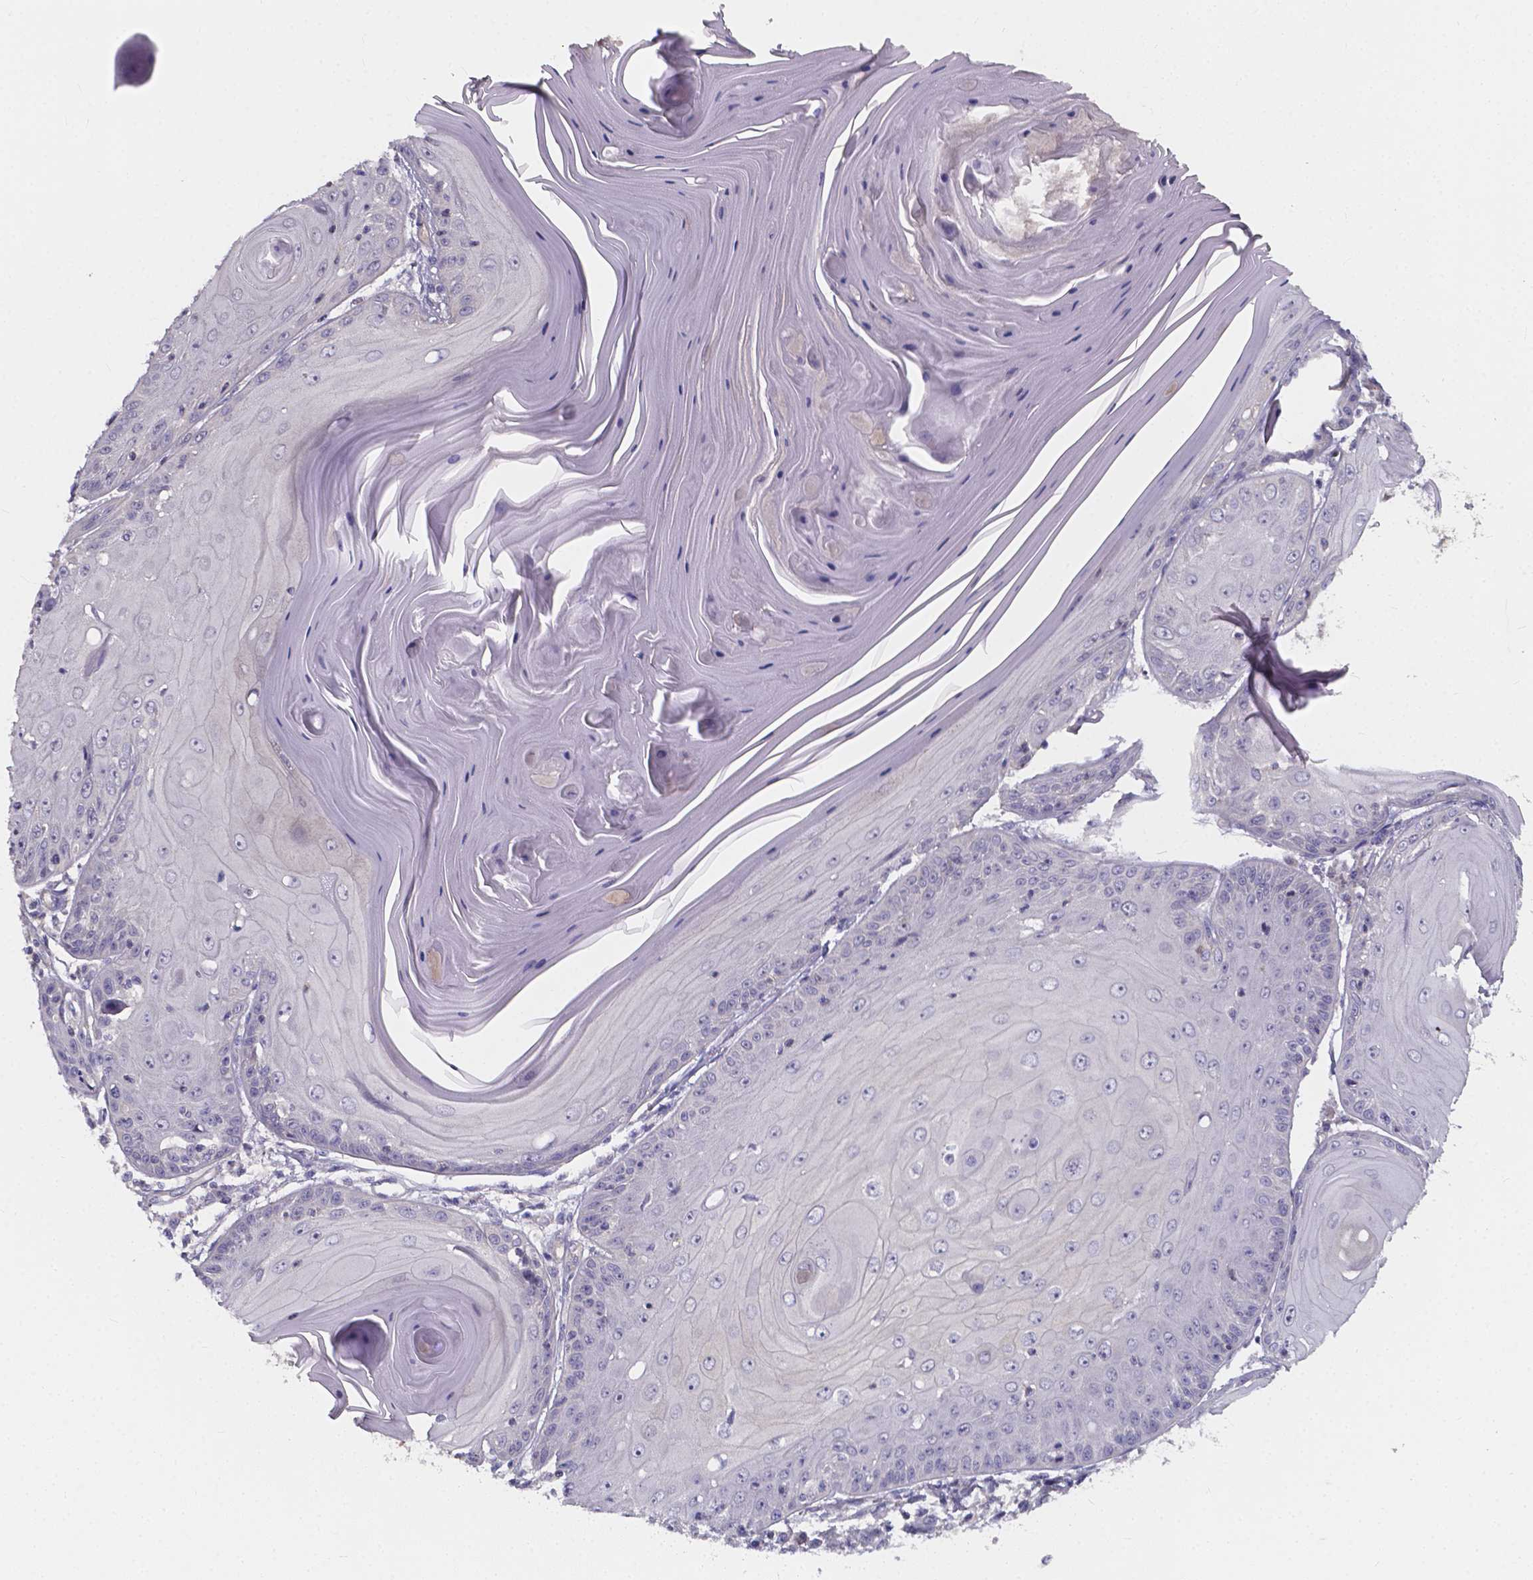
{"staining": {"intensity": "negative", "quantity": "none", "location": "none"}, "tissue": "skin cancer", "cell_type": "Tumor cells", "image_type": "cancer", "snomed": [{"axis": "morphology", "description": "Squamous cell carcinoma, NOS"}, {"axis": "topography", "description": "Skin"}, {"axis": "topography", "description": "Vulva"}], "caption": "This is an immunohistochemistry micrograph of human skin squamous cell carcinoma. There is no expression in tumor cells.", "gene": "THEMIS", "patient": {"sex": "female", "age": 85}}